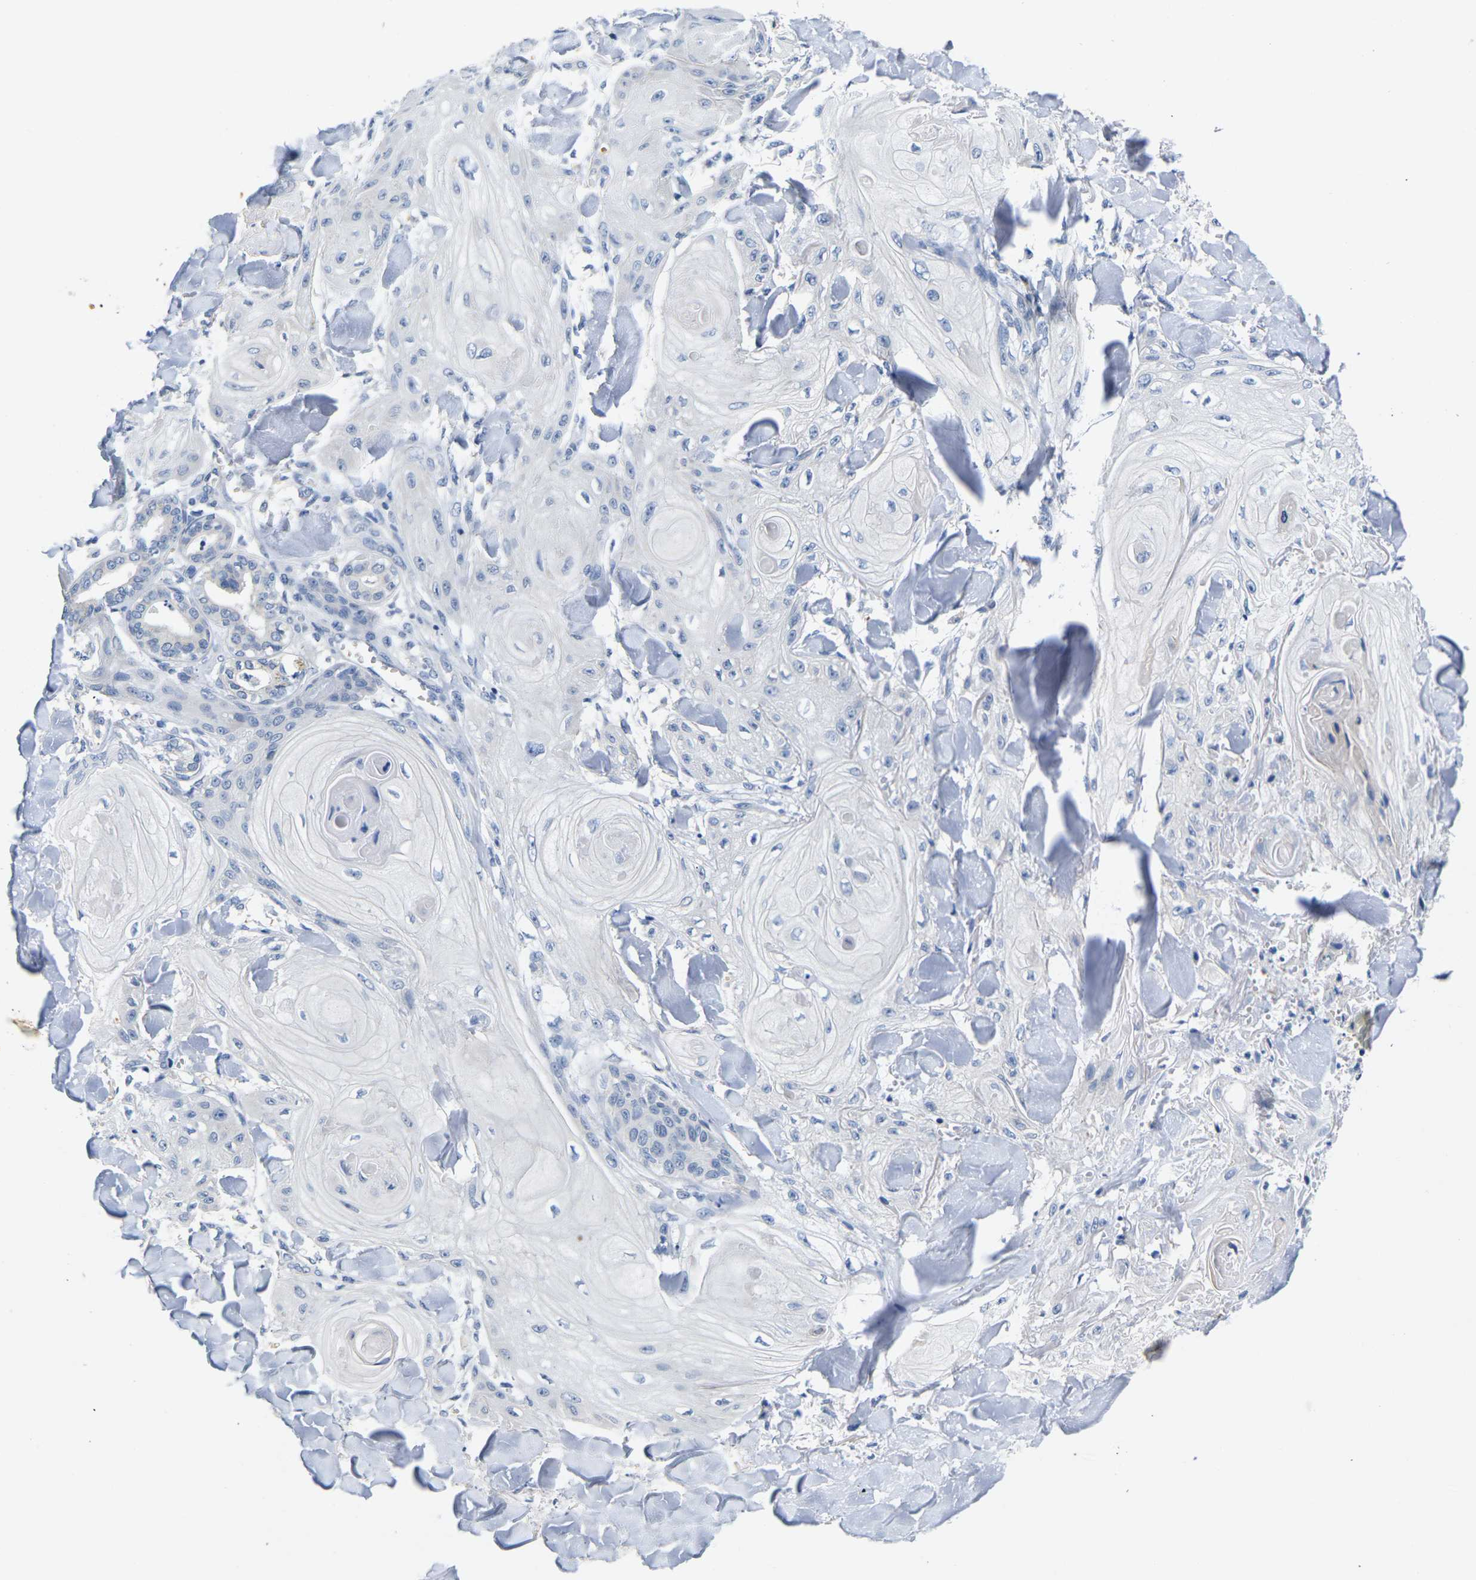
{"staining": {"intensity": "negative", "quantity": "none", "location": "none"}, "tissue": "skin cancer", "cell_type": "Tumor cells", "image_type": "cancer", "snomed": [{"axis": "morphology", "description": "Squamous cell carcinoma, NOS"}, {"axis": "topography", "description": "Skin"}], "caption": "Tumor cells are negative for protein expression in human skin cancer (squamous cell carcinoma).", "gene": "NOCT", "patient": {"sex": "male", "age": 74}}